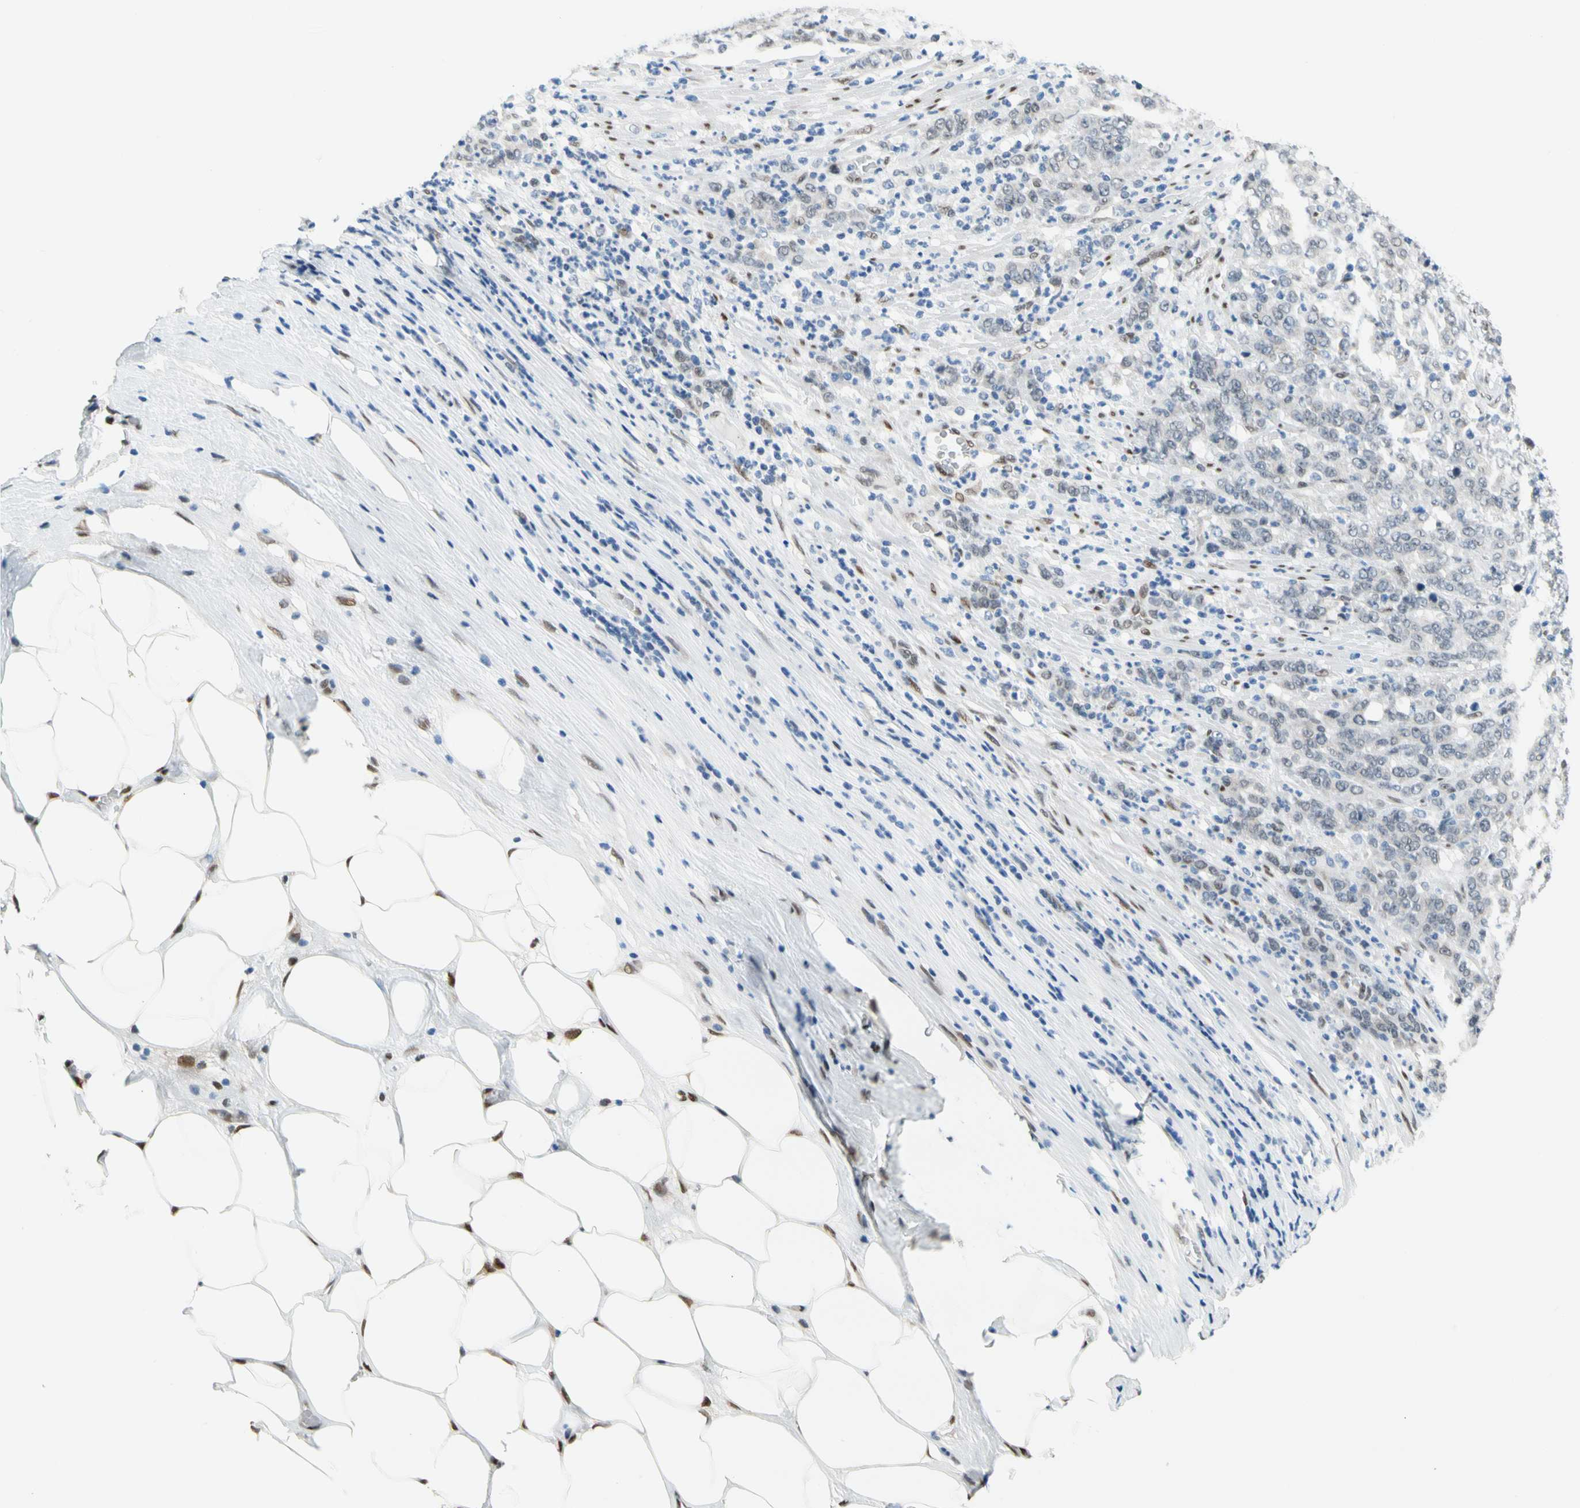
{"staining": {"intensity": "negative", "quantity": "none", "location": "none"}, "tissue": "stomach cancer", "cell_type": "Tumor cells", "image_type": "cancer", "snomed": [{"axis": "morphology", "description": "Adenocarcinoma, NOS"}, {"axis": "topography", "description": "Stomach, lower"}], "caption": "This is an immunohistochemistry (IHC) image of human stomach adenocarcinoma. There is no staining in tumor cells.", "gene": "NFIA", "patient": {"sex": "female", "age": 71}}